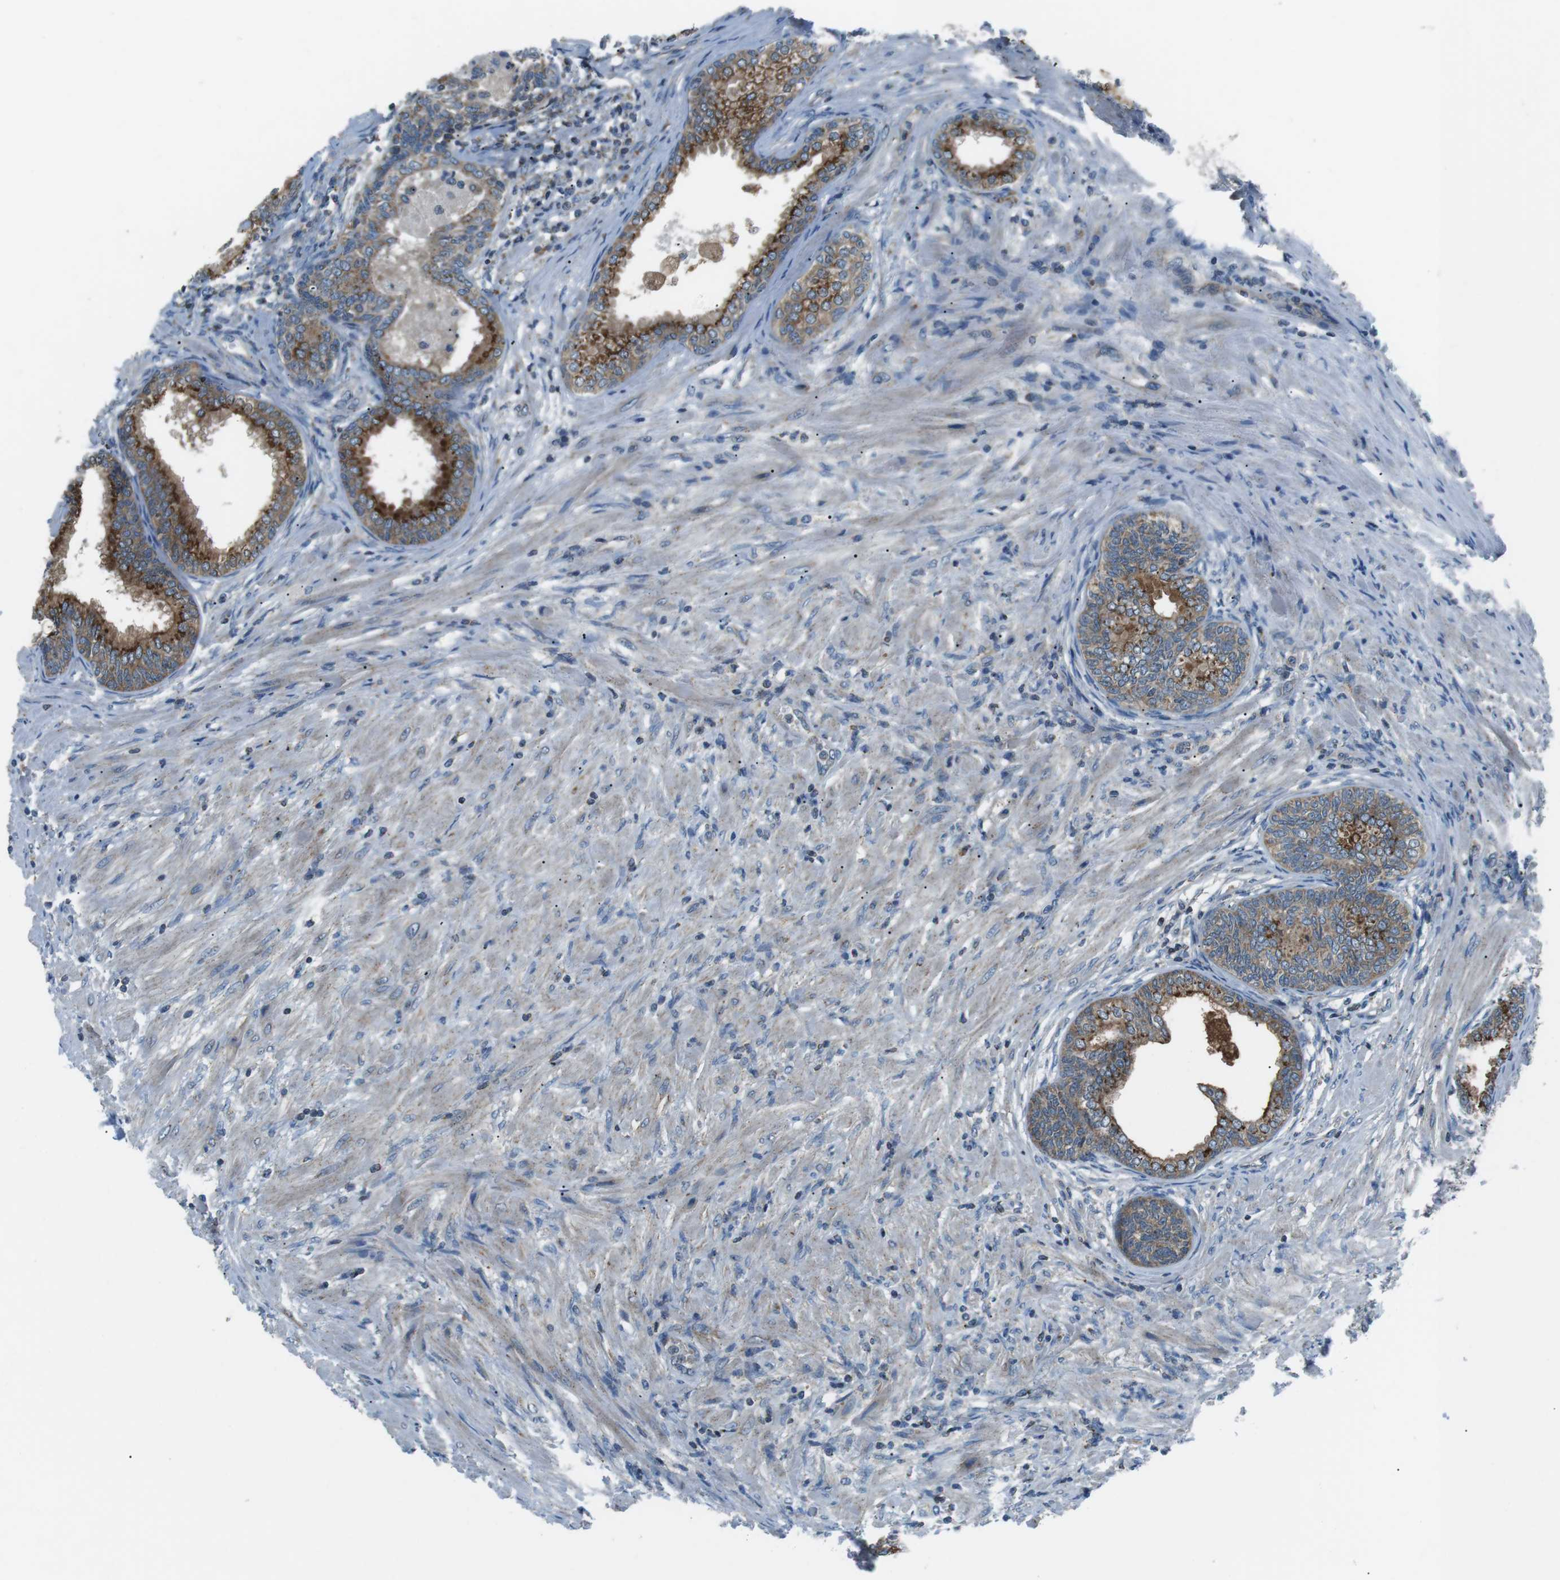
{"staining": {"intensity": "moderate", "quantity": ">75%", "location": "cytoplasmic/membranous"}, "tissue": "prostate", "cell_type": "Glandular cells", "image_type": "normal", "snomed": [{"axis": "morphology", "description": "Normal tissue, NOS"}, {"axis": "topography", "description": "Prostate"}], "caption": "Approximately >75% of glandular cells in unremarkable human prostate display moderate cytoplasmic/membranous protein expression as visualized by brown immunohistochemical staining.", "gene": "FAM3B", "patient": {"sex": "male", "age": 76}}